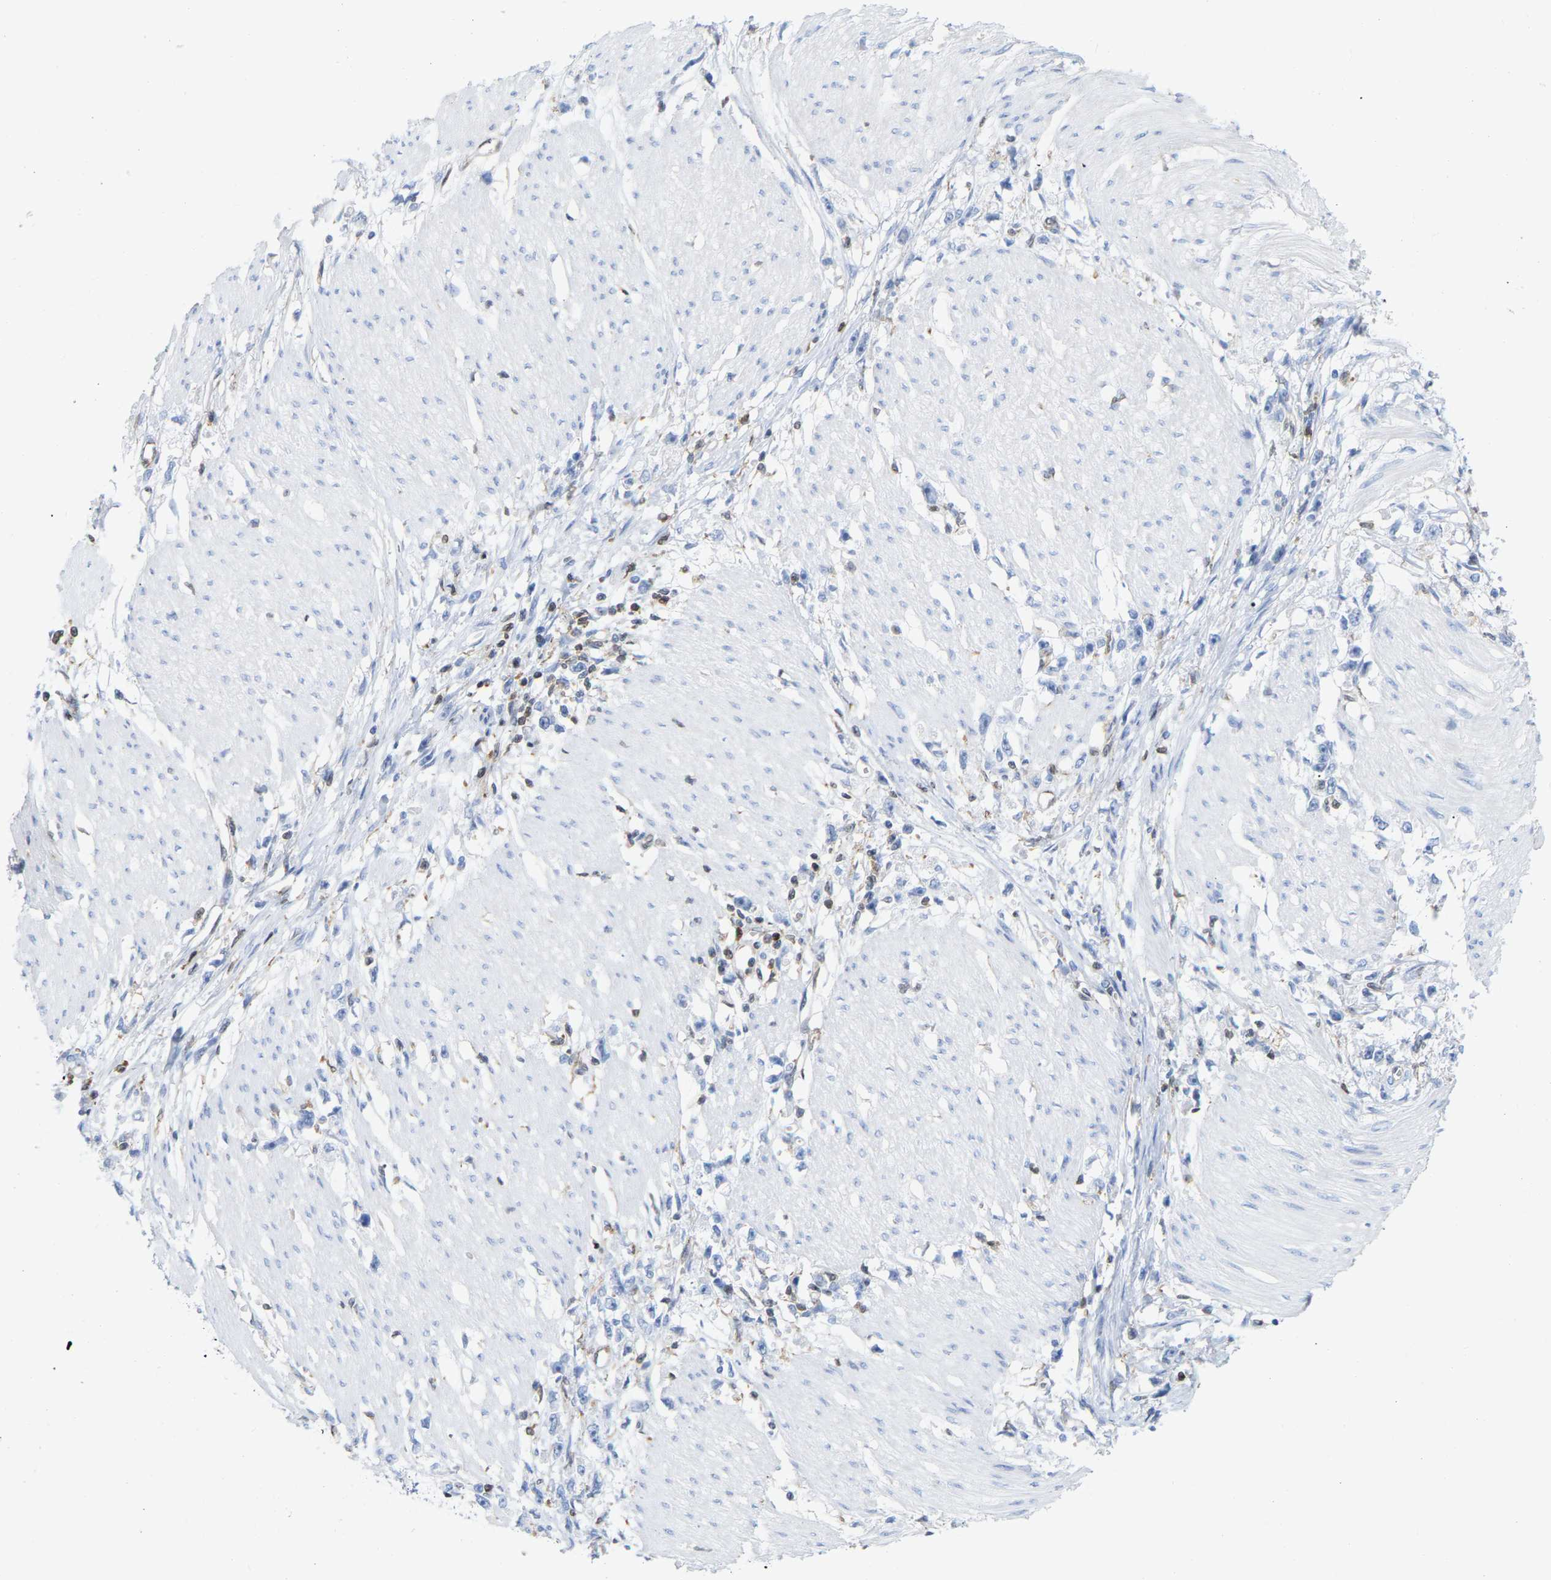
{"staining": {"intensity": "negative", "quantity": "none", "location": "none"}, "tissue": "stomach cancer", "cell_type": "Tumor cells", "image_type": "cancer", "snomed": [{"axis": "morphology", "description": "Adenocarcinoma, NOS"}, {"axis": "topography", "description": "Stomach"}], "caption": "An immunohistochemistry (IHC) histopathology image of stomach adenocarcinoma is shown. There is no staining in tumor cells of stomach adenocarcinoma.", "gene": "GIMAP4", "patient": {"sex": "female", "age": 59}}